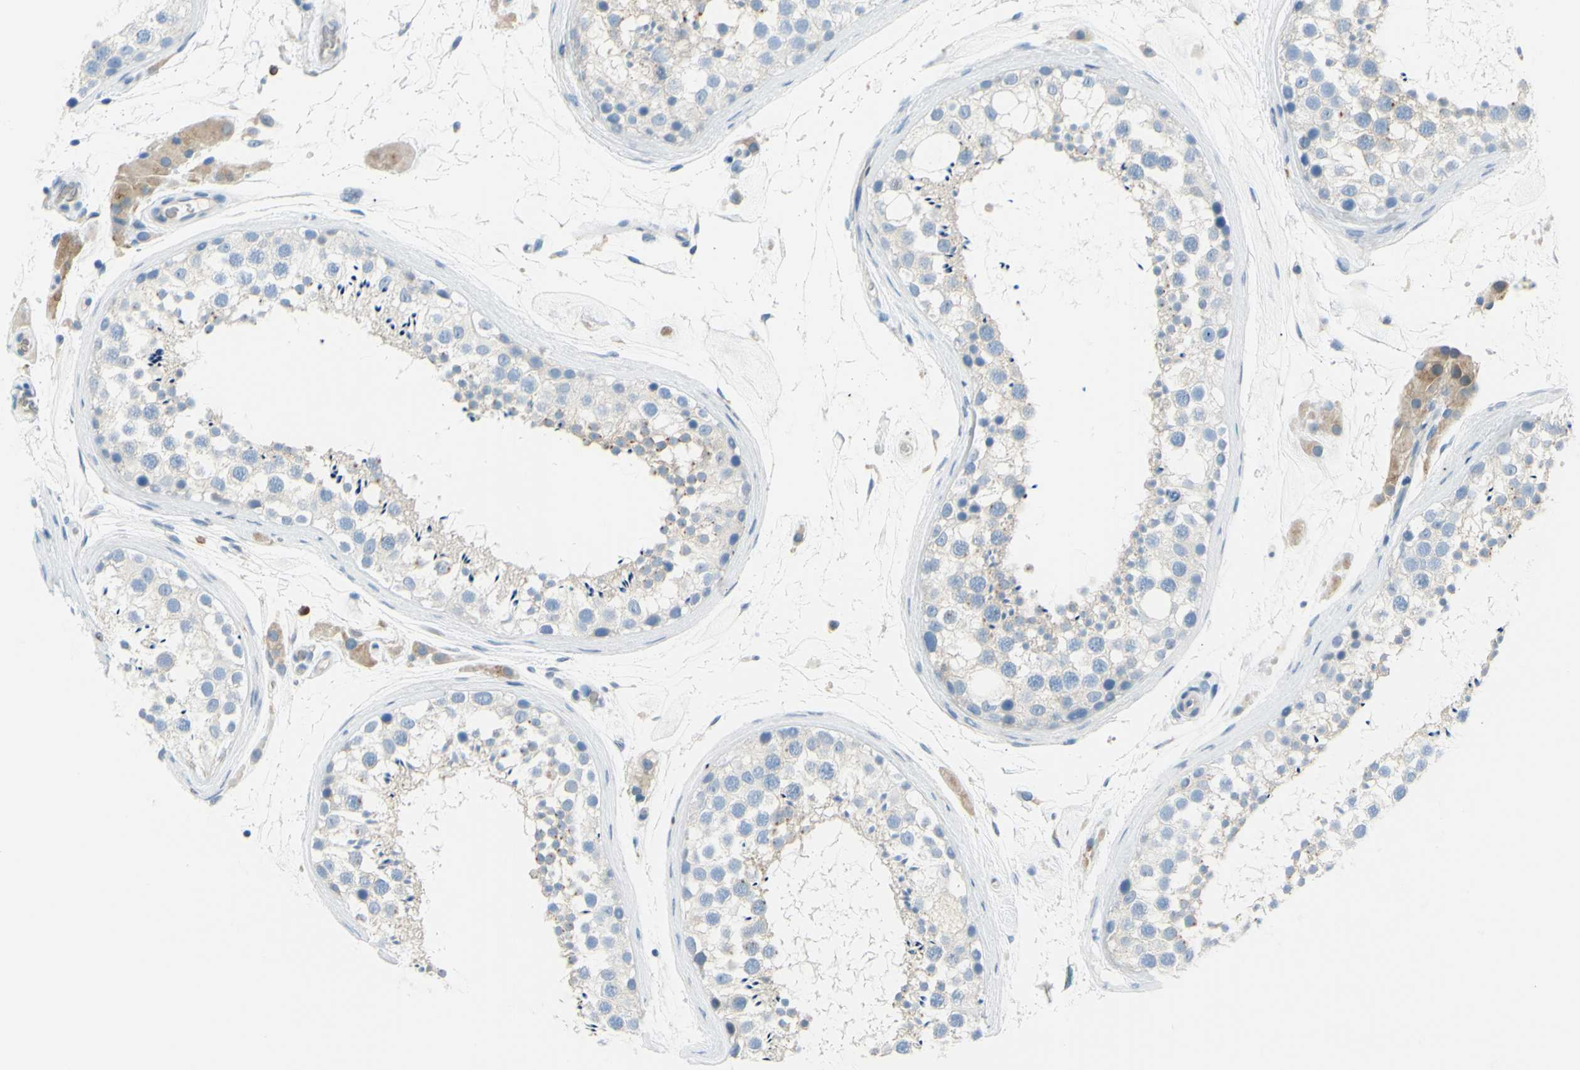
{"staining": {"intensity": "negative", "quantity": "none", "location": "none"}, "tissue": "testis", "cell_type": "Cells in seminiferous ducts", "image_type": "normal", "snomed": [{"axis": "morphology", "description": "Normal tissue, NOS"}, {"axis": "topography", "description": "Testis"}], "caption": "Testis stained for a protein using immunohistochemistry demonstrates no positivity cells in seminiferous ducts.", "gene": "FRMD4B", "patient": {"sex": "male", "age": 46}}